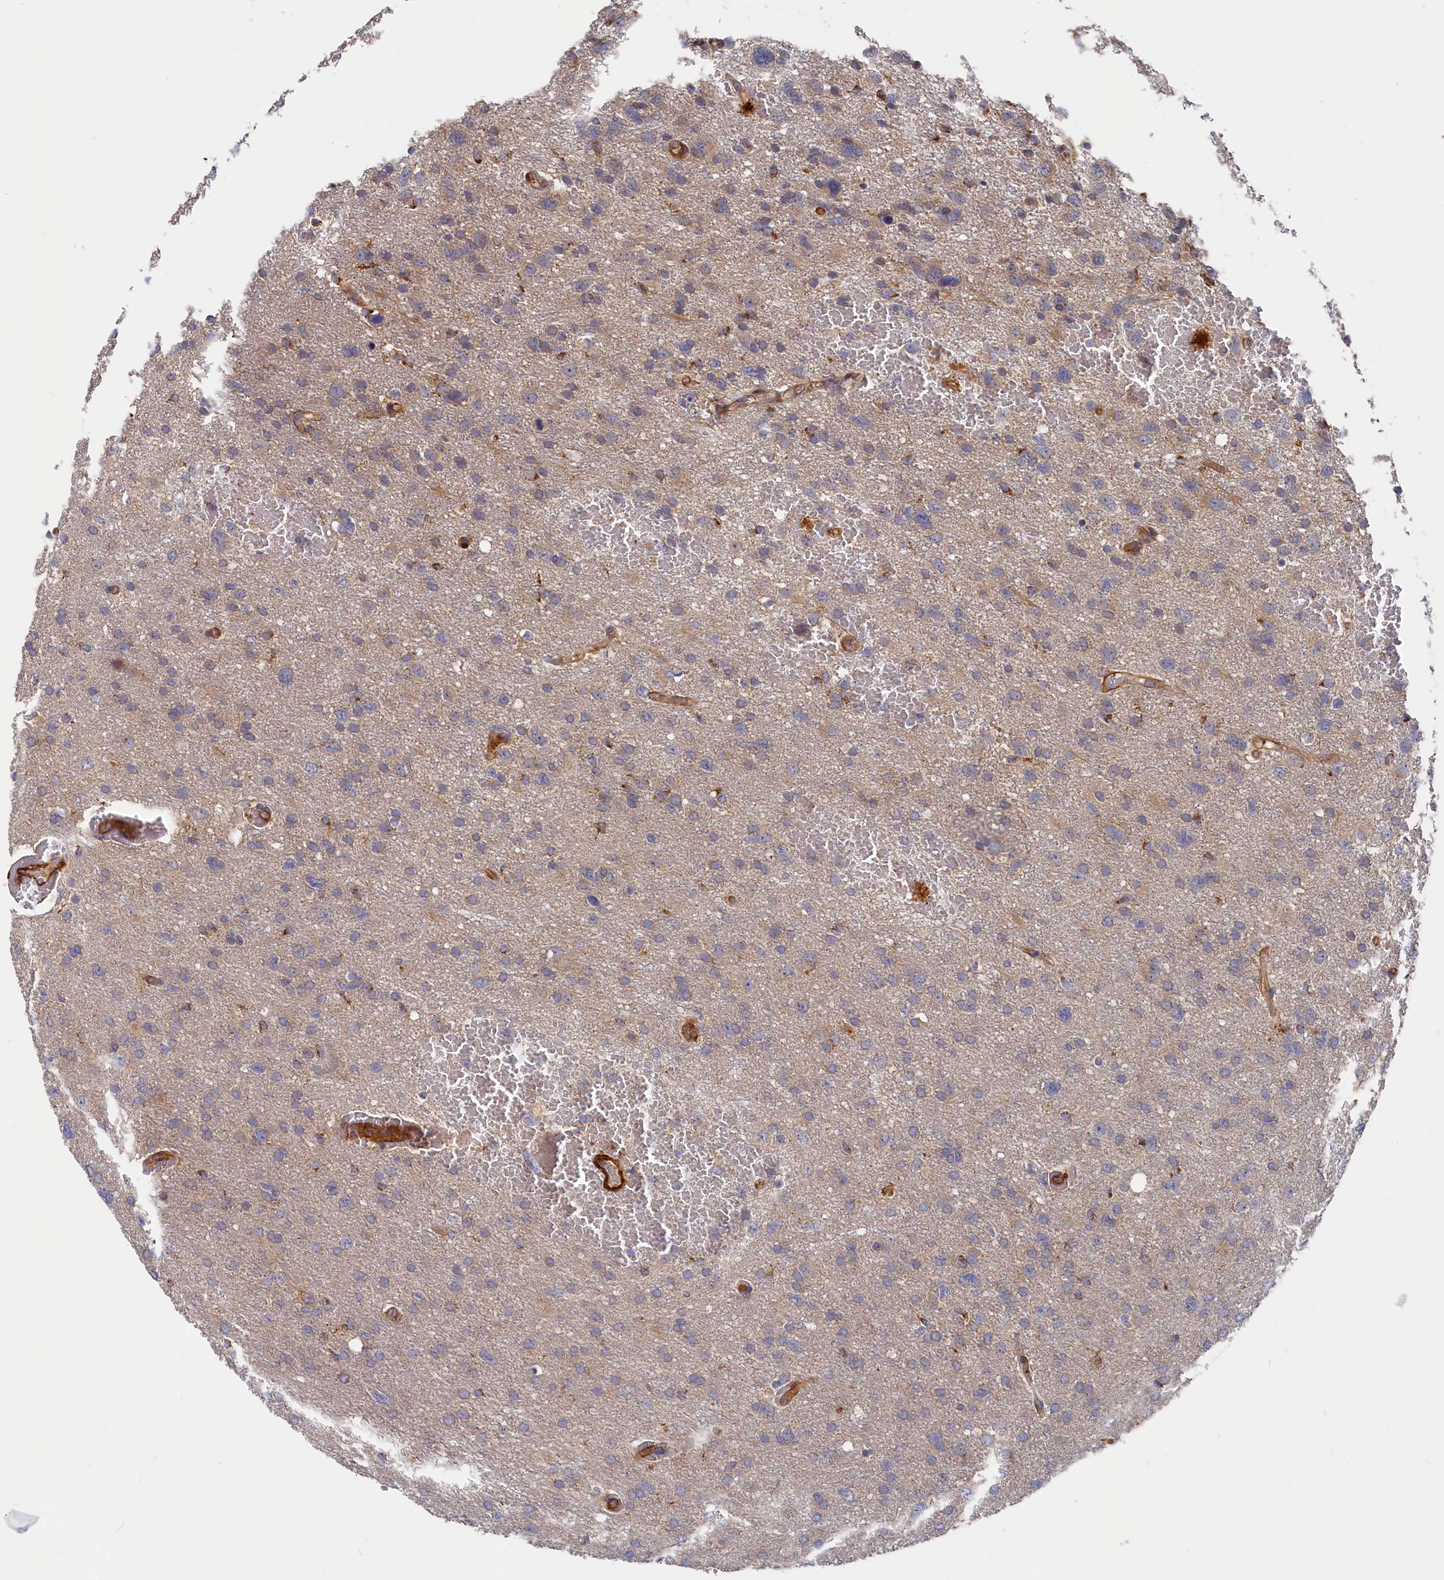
{"staining": {"intensity": "weak", "quantity": "<25%", "location": "cytoplasmic/membranous"}, "tissue": "glioma", "cell_type": "Tumor cells", "image_type": "cancer", "snomed": [{"axis": "morphology", "description": "Glioma, malignant, High grade"}, {"axis": "topography", "description": "Brain"}], "caption": "A micrograph of human malignant glioma (high-grade) is negative for staining in tumor cells.", "gene": "LDHD", "patient": {"sex": "male", "age": 61}}